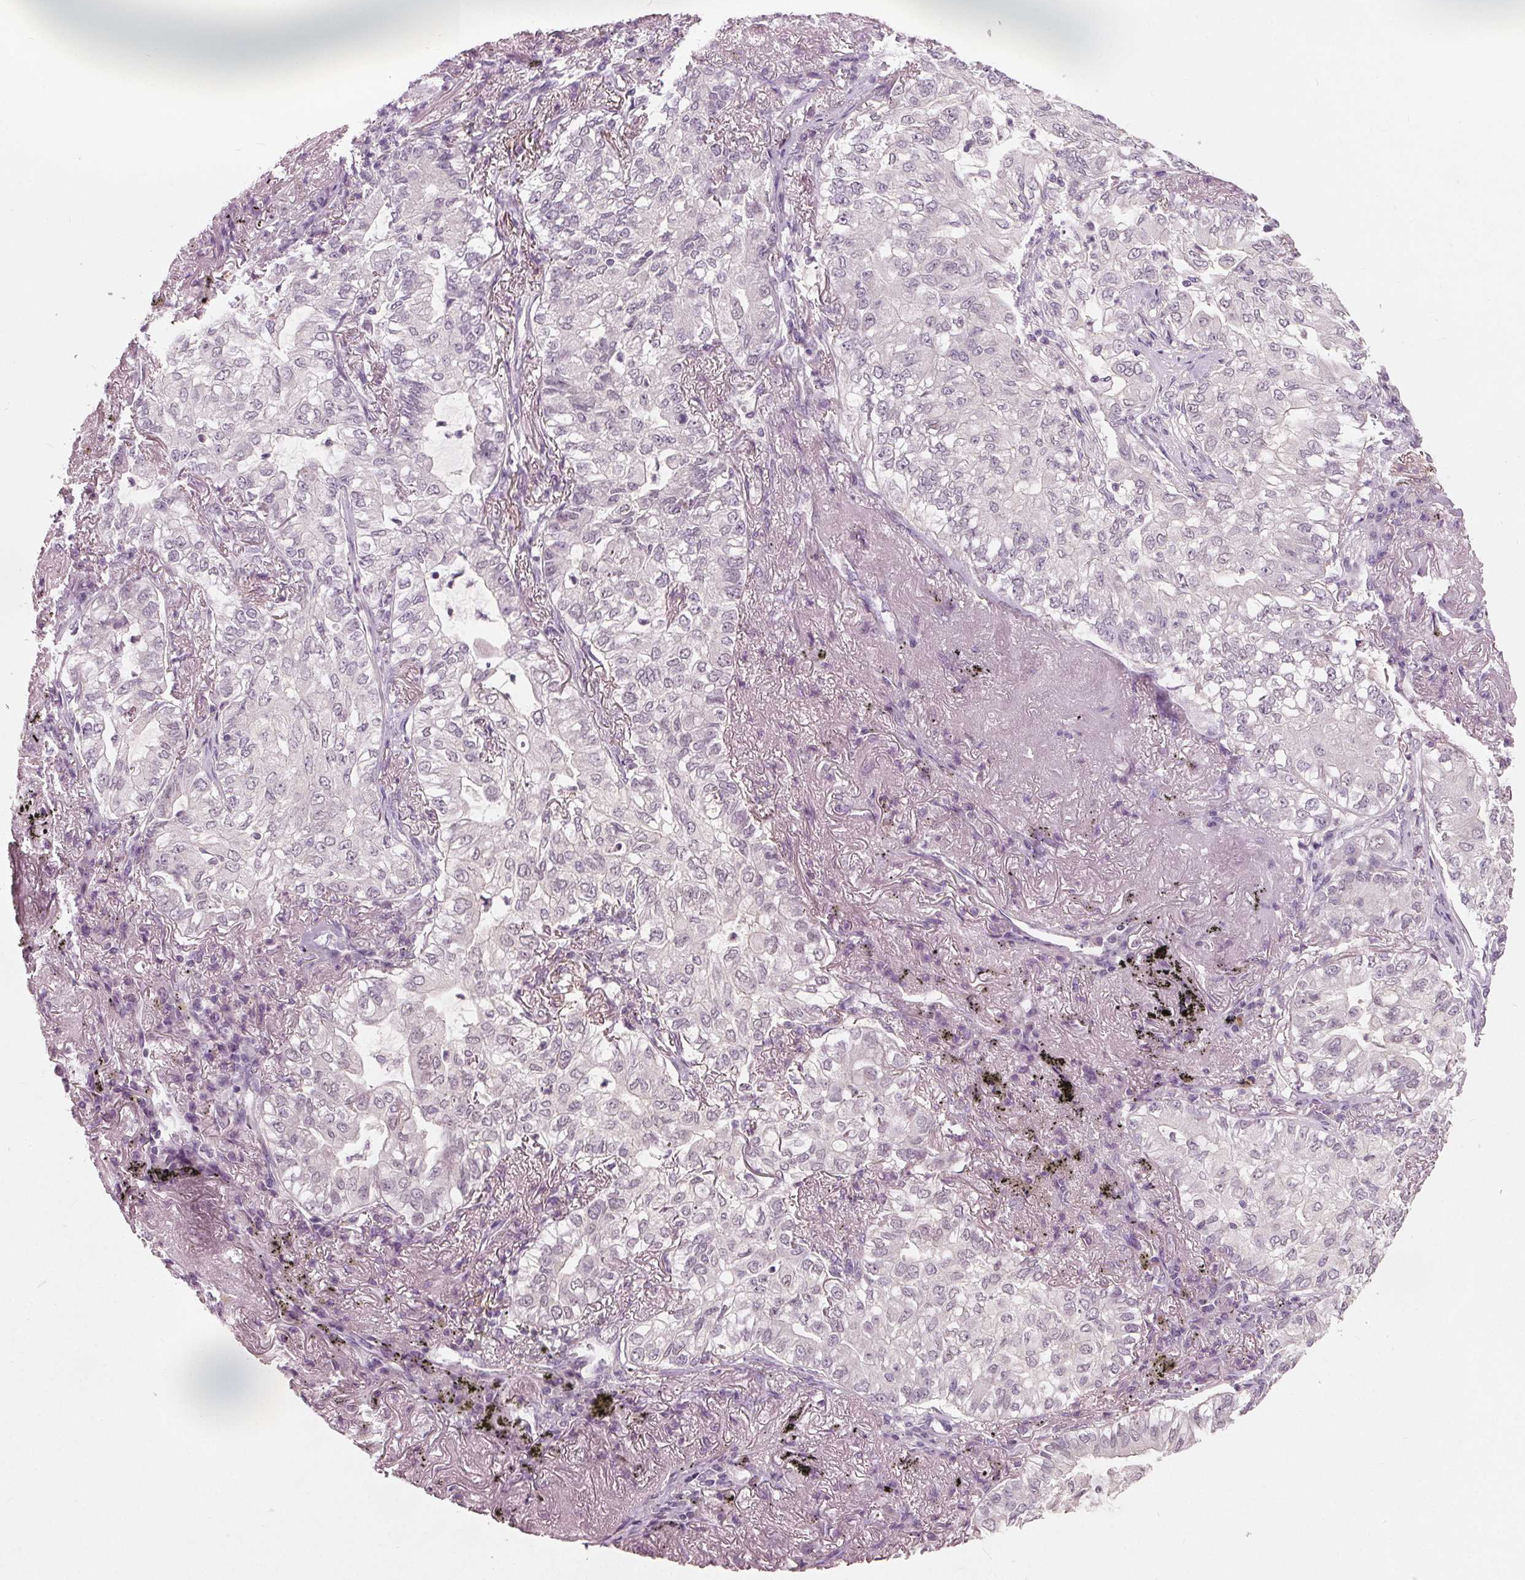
{"staining": {"intensity": "negative", "quantity": "none", "location": "none"}, "tissue": "lung cancer", "cell_type": "Tumor cells", "image_type": "cancer", "snomed": [{"axis": "morphology", "description": "Adenocarcinoma, NOS"}, {"axis": "topography", "description": "Lung"}], "caption": "Lung cancer (adenocarcinoma) was stained to show a protein in brown. There is no significant staining in tumor cells.", "gene": "TKFC", "patient": {"sex": "female", "age": 73}}